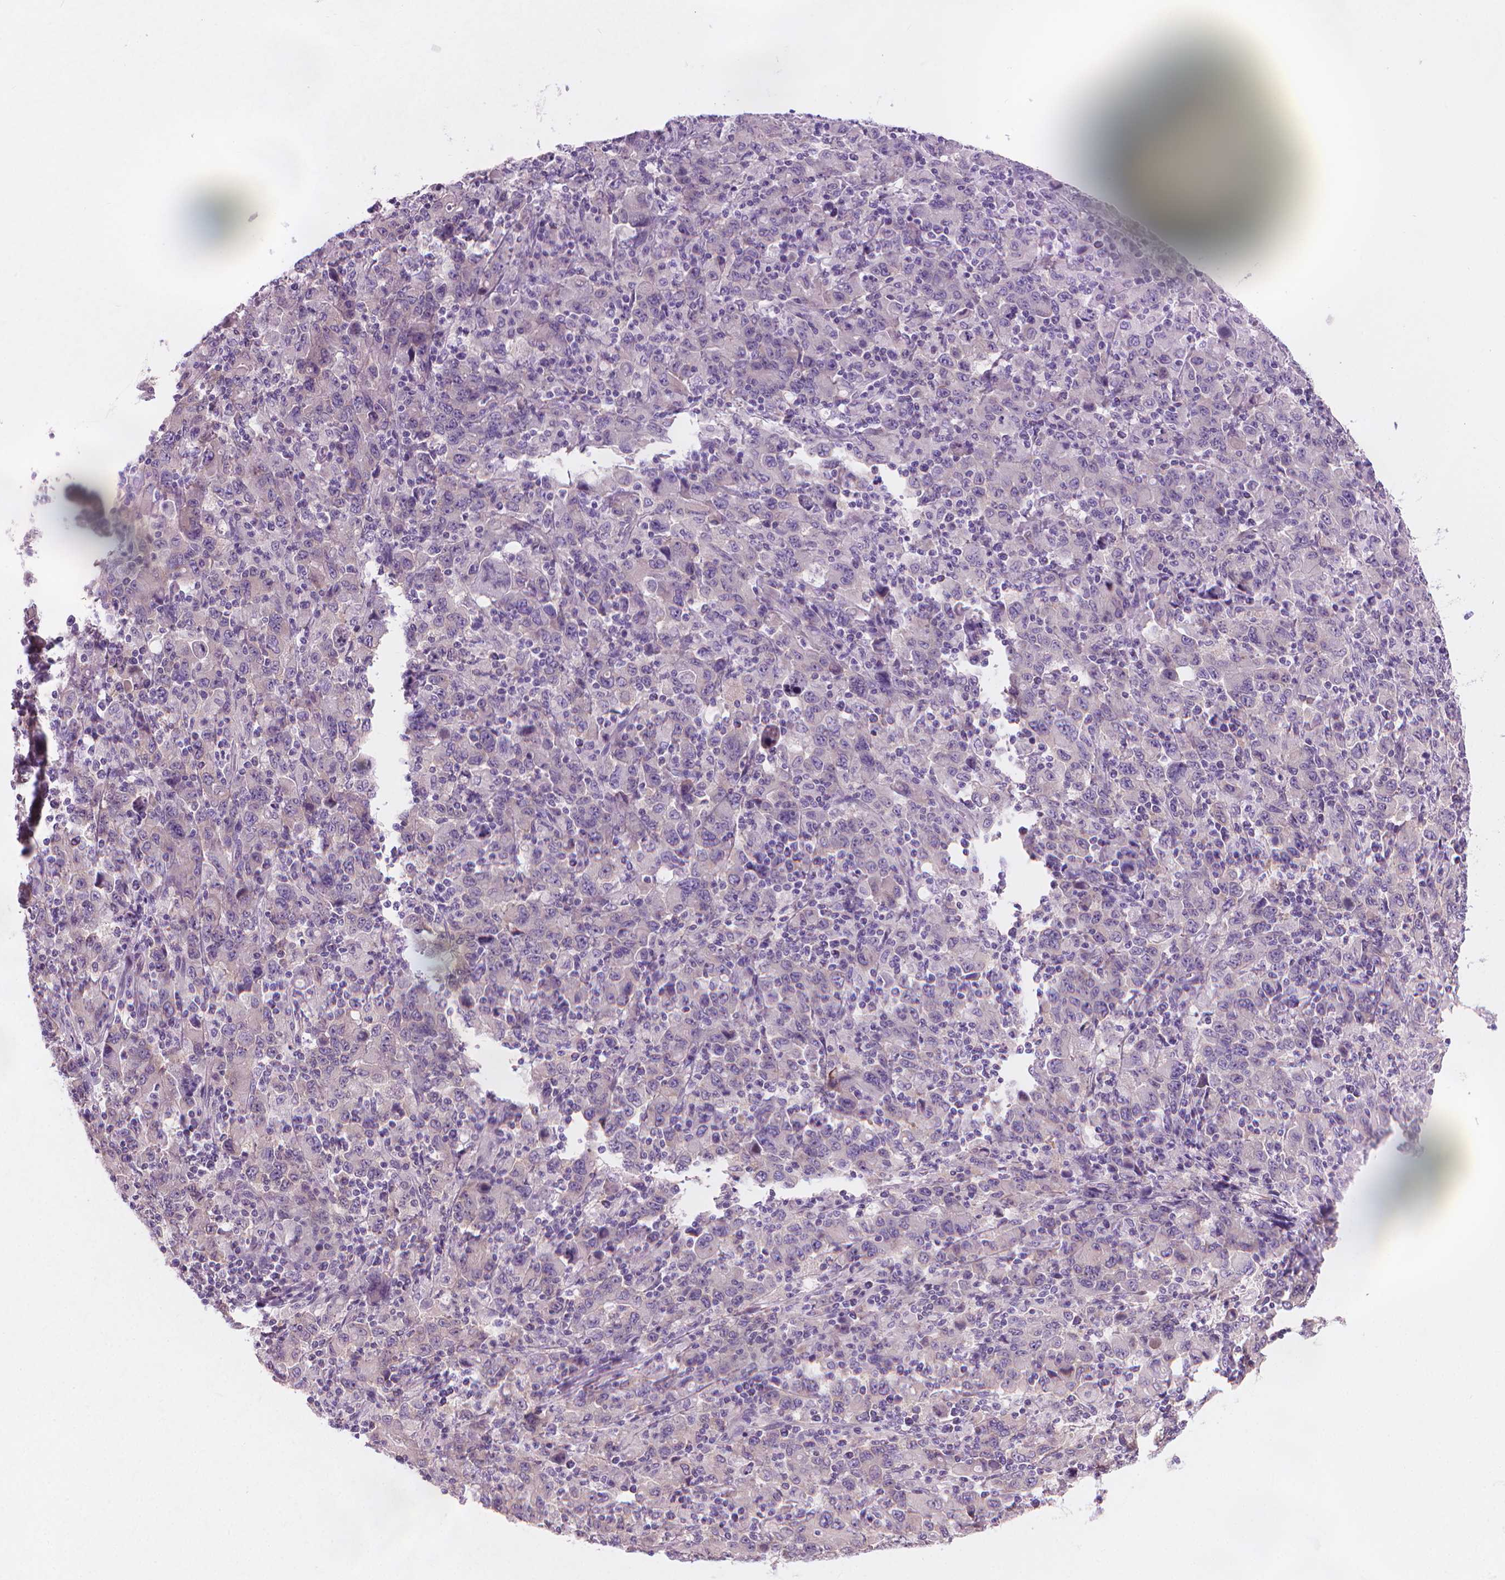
{"staining": {"intensity": "negative", "quantity": "none", "location": "none"}, "tissue": "stomach cancer", "cell_type": "Tumor cells", "image_type": "cancer", "snomed": [{"axis": "morphology", "description": "Adenocarcinoma, NOS"}, {"axis": "topography", "description": "Stomach, upper"}], "caption": "The histopathology image exhibits no staining of tumor cells in stomach adenocarcinoma.", "gene": "ENSG00000187186", "patient": {"sex": "male", "age": 69}}